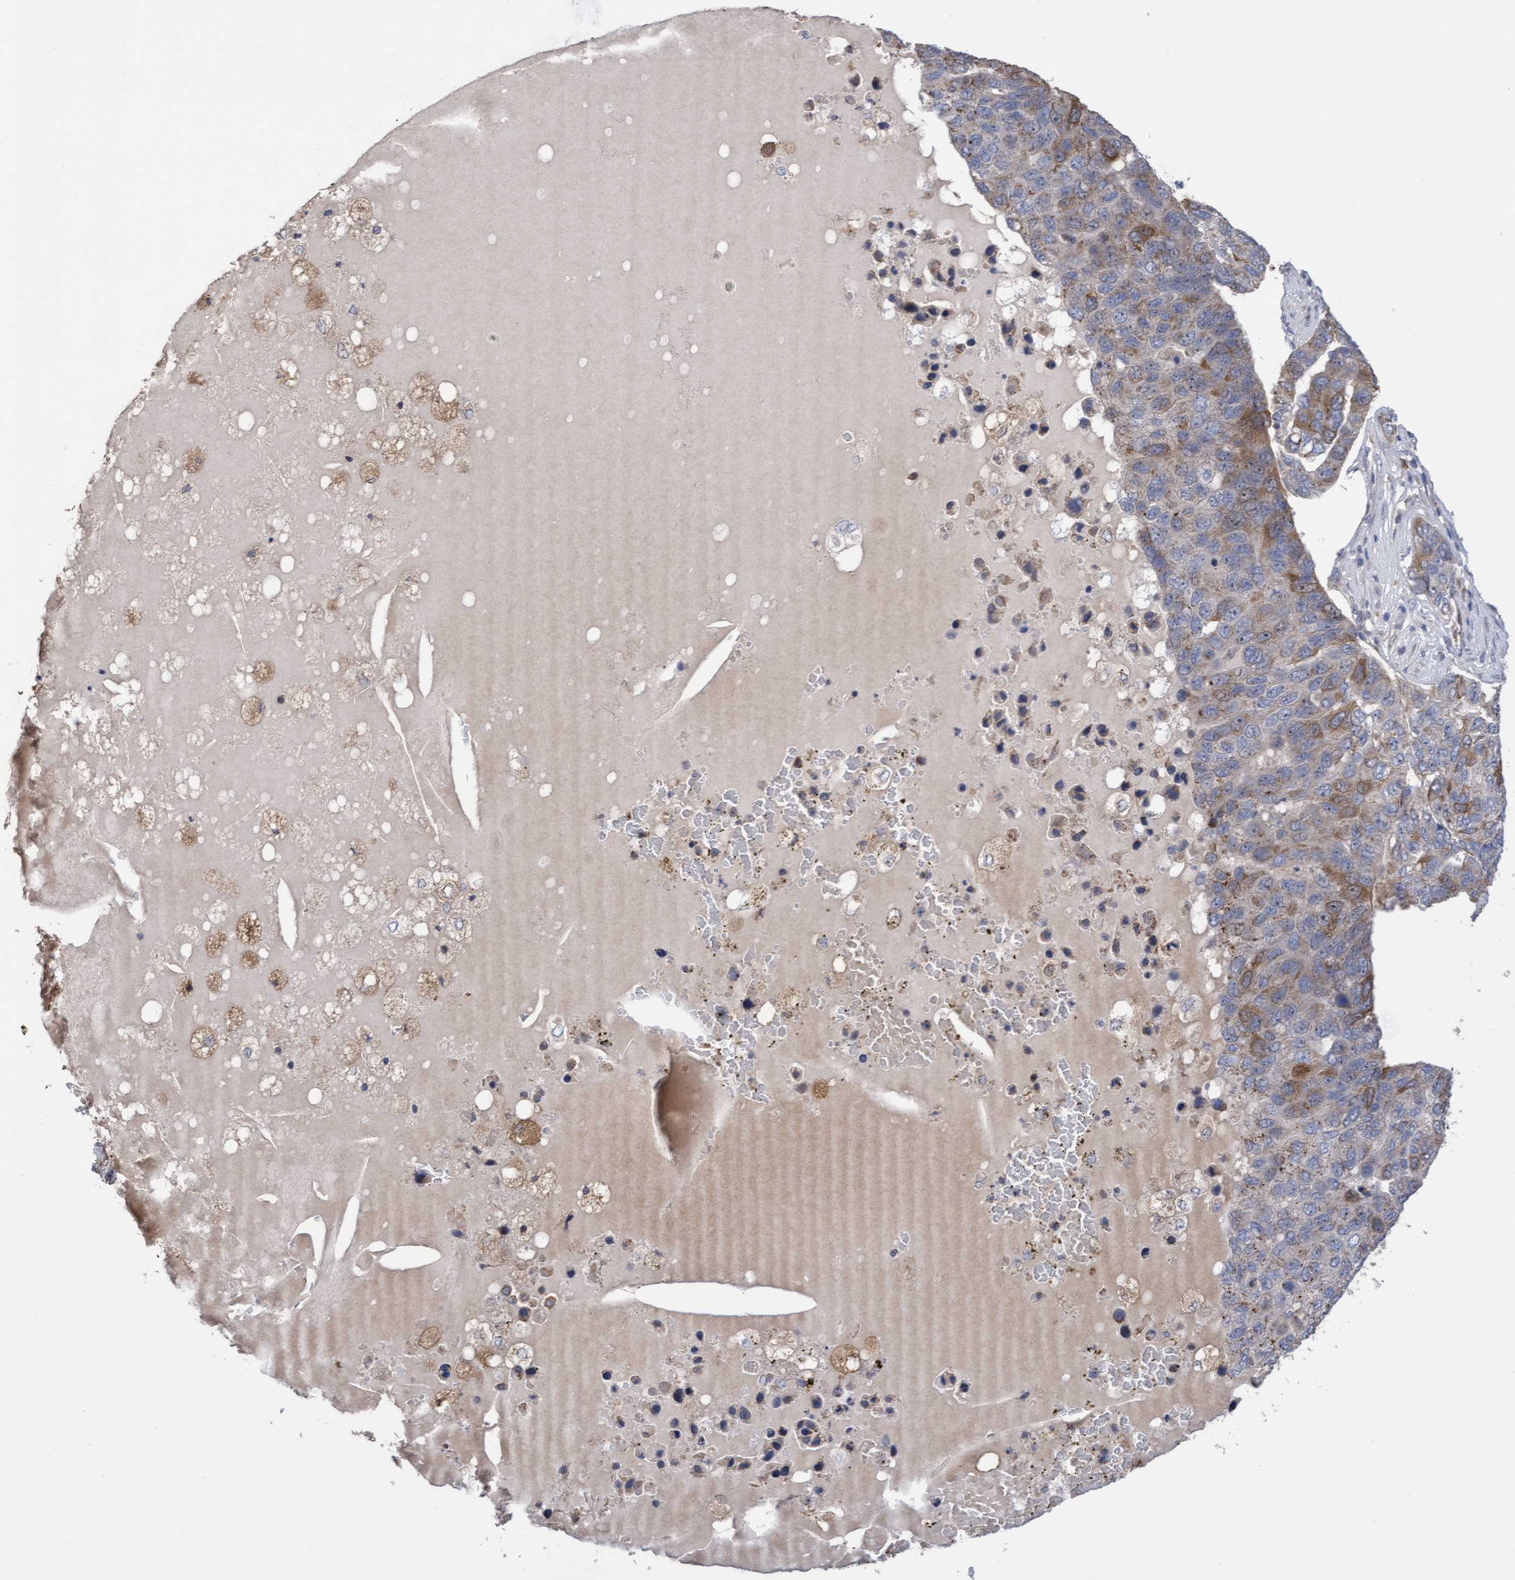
{"staining": {"intensity": "moderate", "quantity": "25%-75%", "location": "cytoplasmic/membranous,nuclear"}, "tissue": "pancreatic cancer", "cell_type": "Tumor cells", "image_type": "cancer", "snomed": [{"axis": "morphology", "description": "Adenocarcinoma, NOS"}, {"axis": "topography", "description": "Pancreas"}], "caption": "DAB immunohistochemical staining of human pancreatic cancer reveals moderate cytoplasmic/membranous and nuclear protein staining in about 25%-75% of tumor cells.", "gene": "SLBP", "patient": {"sex": "female", "age": 61}}